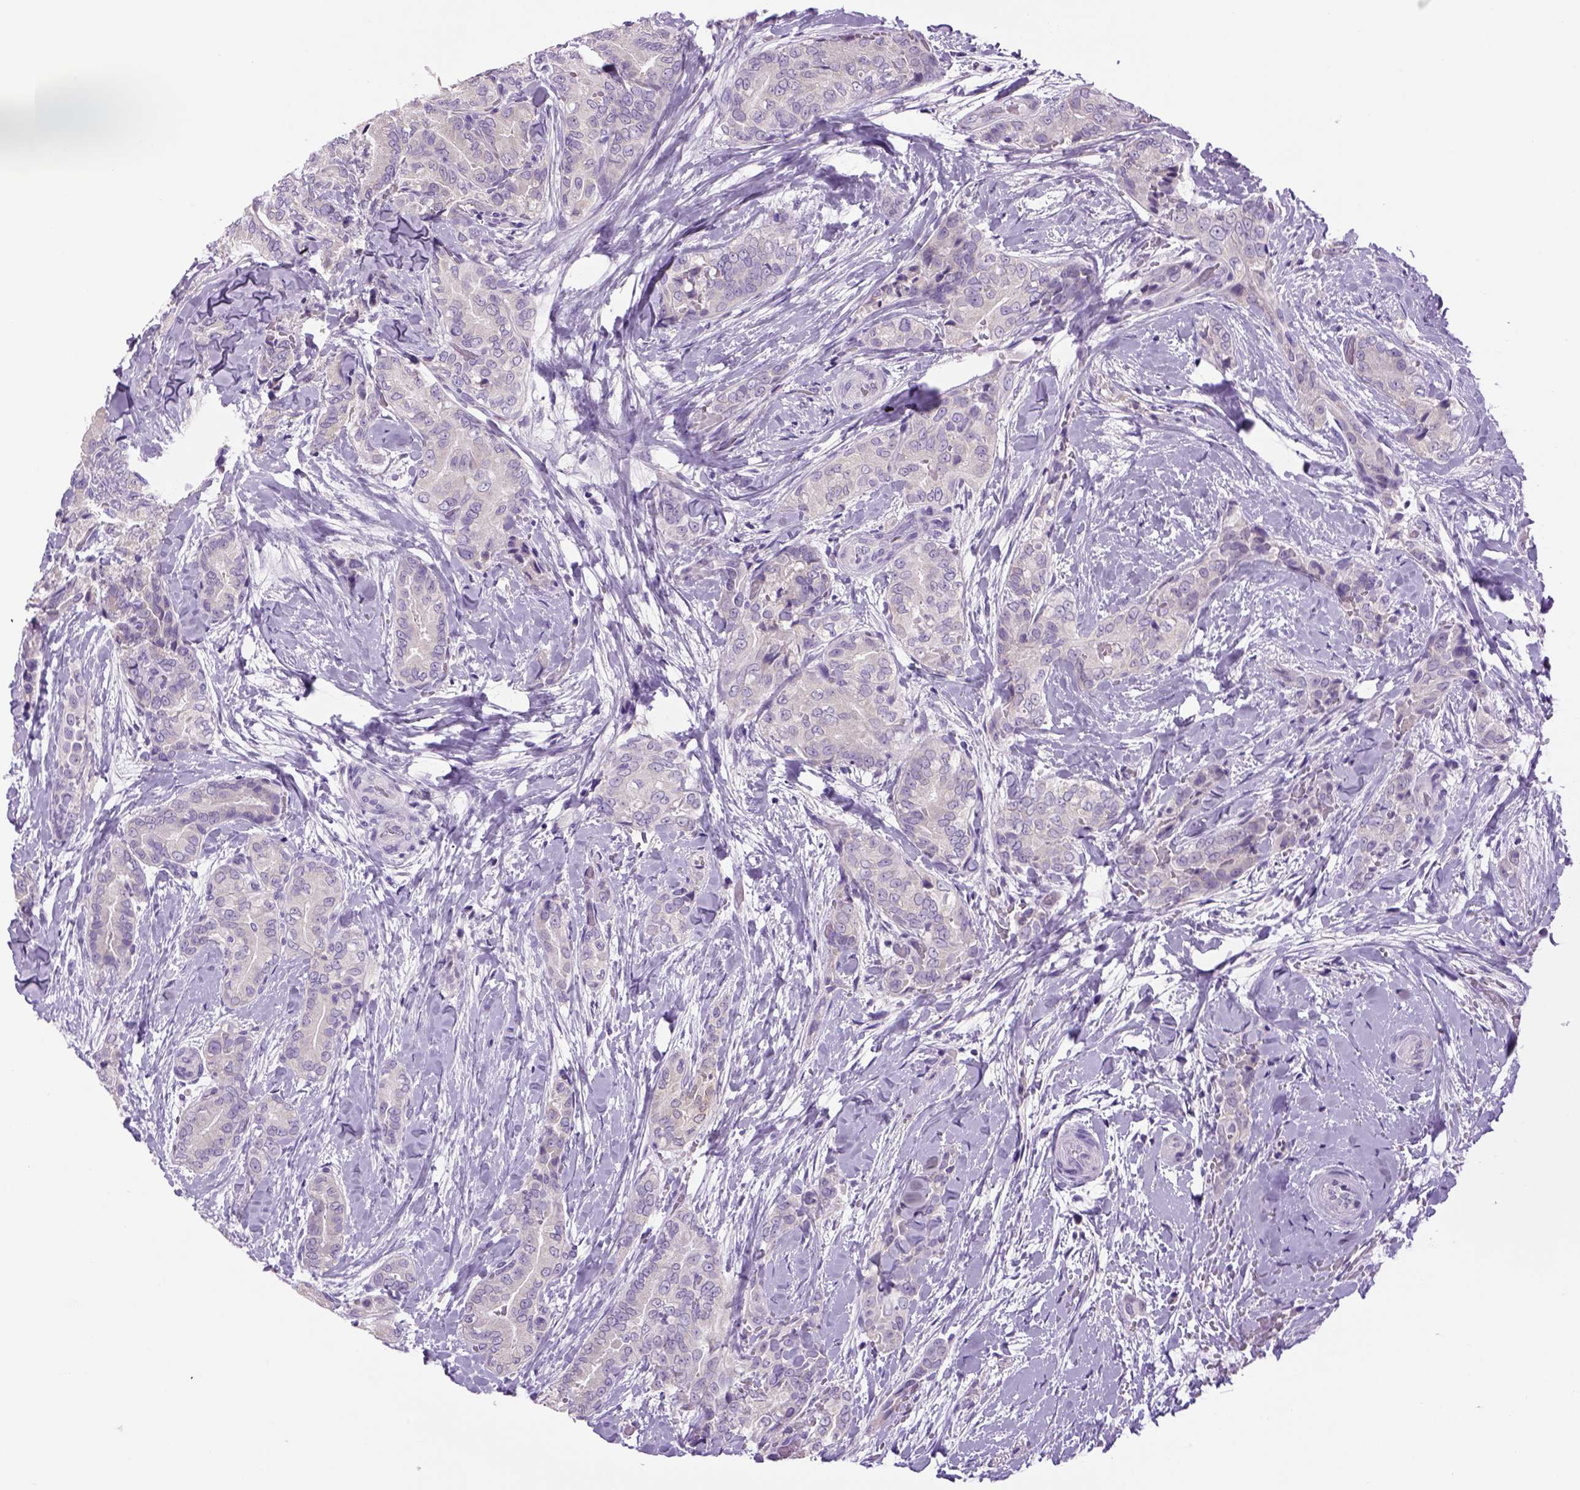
{"staining": {"intensity": "negative", "quantity": "none", "location": "none"}, "tissue": "thyroid cancer", "cell_type": "Tumor cells", "image_type": "cancer", "snomed": [{"axis": "morphology", "description": "Papillary adenocarcinoma, NOS"}, {"axis": "topography", "description": "Thyroid gland"}], "caption": "Tumor cells show no significant expression in thyroid papillary adenocarcinoma.", "gene": "DBH", "patient": {"sex": "male", "age": 61}}